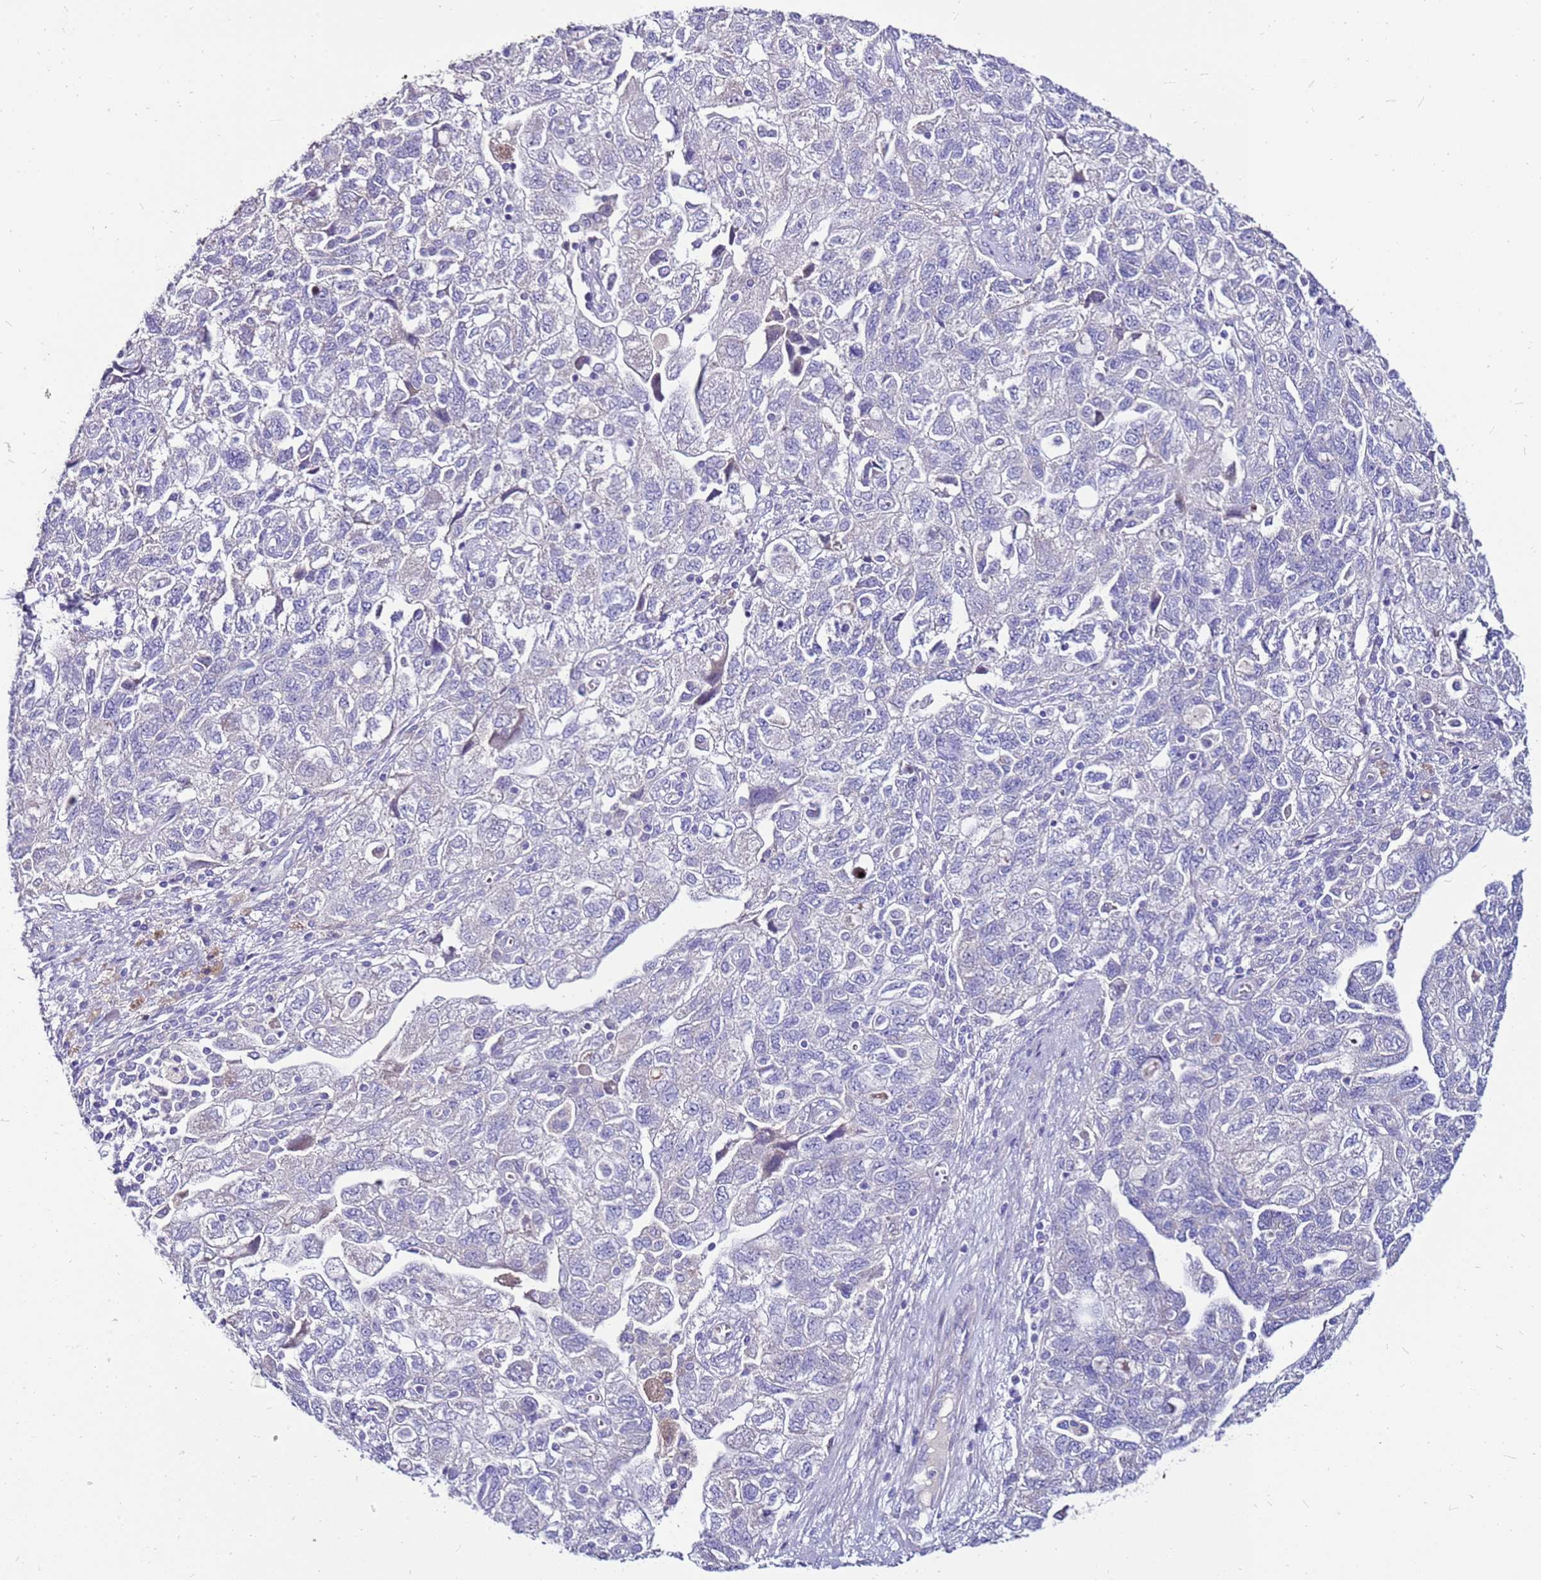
{"staining": {"intensity": "negative", "quantity": "none", "location": "none"}, "tissue": "ovarian cancer", "cell_type": "Tumor cells", "image_type": "cancer", "snomed": [{"axis": "morphology", "description": "Carcinoma, NOS"}, {"axis": "morphology", "description": "Cystadenocarcinoma, serous, NOS"}, {"axis": "topography", "description": "Ovary"}], "caption": "Protein analysis of serous cystadenocarcinoma (ovarian) demonstrates no significant expression in tumor cells.", "gene": "DCDC2B", "patient": {"sex": "female", "age": 69}}